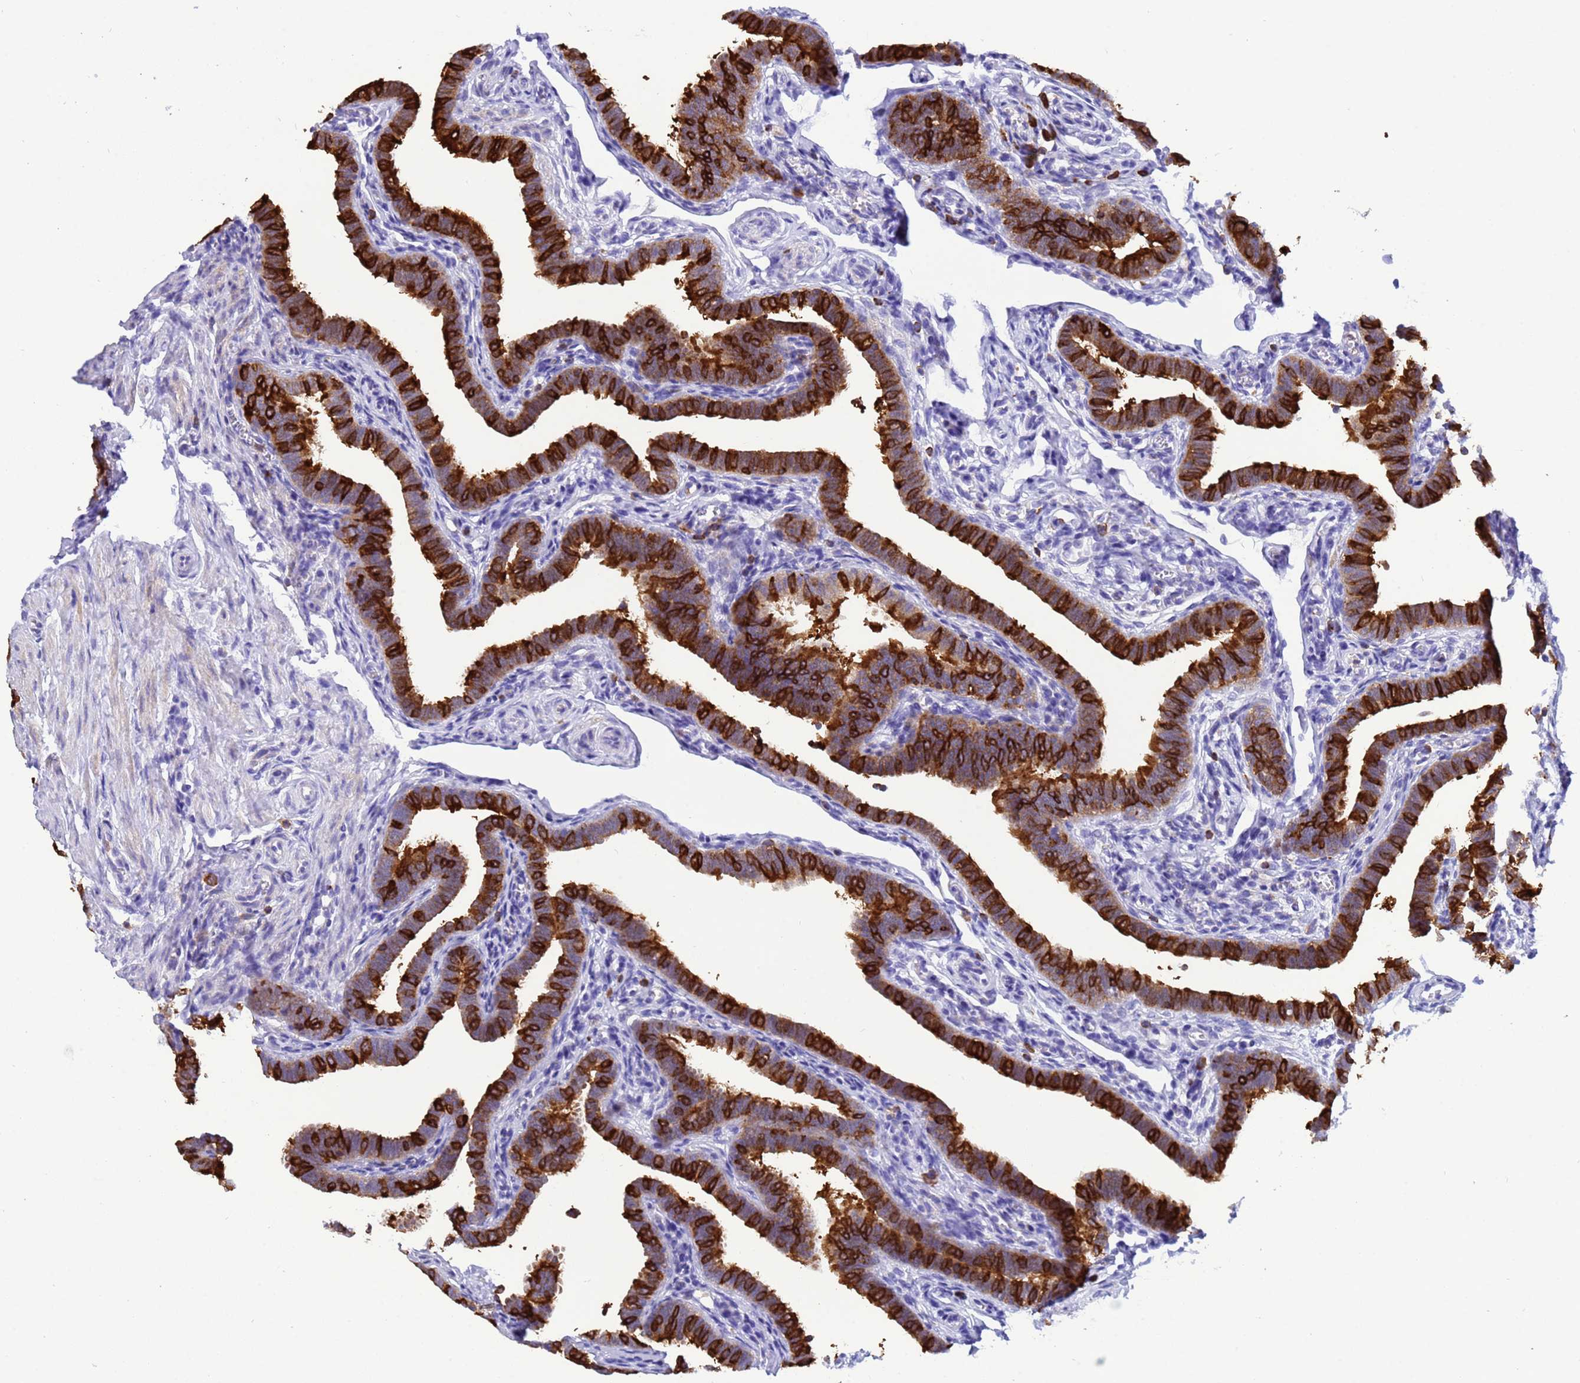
{"staining": {"intensity": "strong", "quantity": "25%-75%", "location": "cytoplasmic/membranous"}, "tissue": "fallopian tube", "cell_type": "Glandular cells", "image_type": "normal", "snomed": [{"axis": "morphology", "description": "Normal tissue, NOS"}, {"axis": "topography", "description": "Fallopian tube"}], "caption": "A micrograph of fallopian tube stained for a protein shows strong cytoplasmic/membranous brown staining in glandular cells. (IHC, brightfield microscopy, high magnification).", "gene": "EZR", "patient": {"sex": "female", "age": 36}}